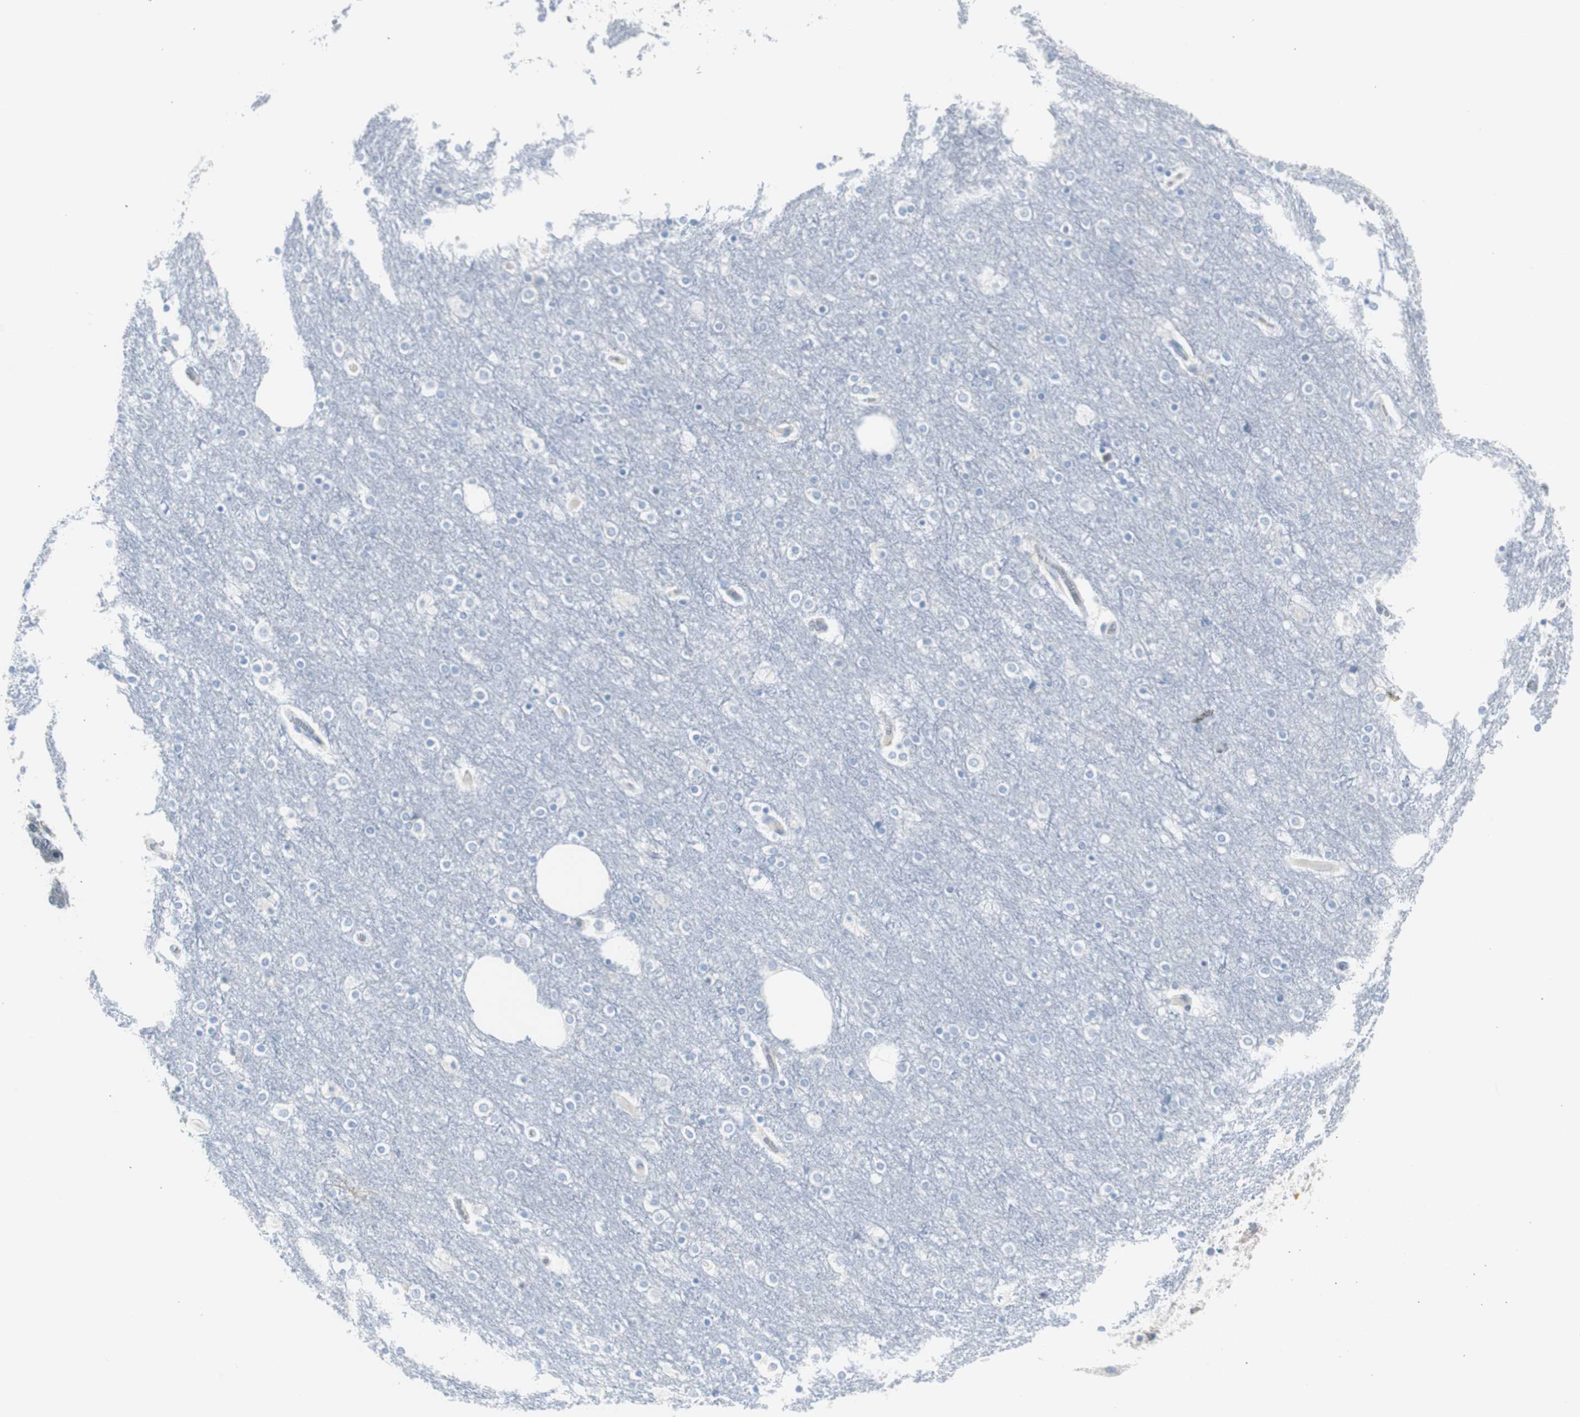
{"staining": {"intensity": "negative", "quantity": "none", "location": "none"}, "tissue": "cerebral cortex", "cell_type": "Endothelial cells", "image_type": "normal", "snomed": [{"axis": "morphology", "description": "Normal tissue, NOS"}, {"axis": "topography", "description": "Cerebral cortex"}], "caption": "A high-resolution histopathology image shows IHC staining of benign cerebral cortex, which reveals no significant staining in endothelial cells. The staining was performed using DAB to visualize the protein expression in brown, while the nuclei were stained in blue with hematoxylin (Magnification: 20x).", "gene": "RPS12", "patient": {"sex": "female", "age": 54}}